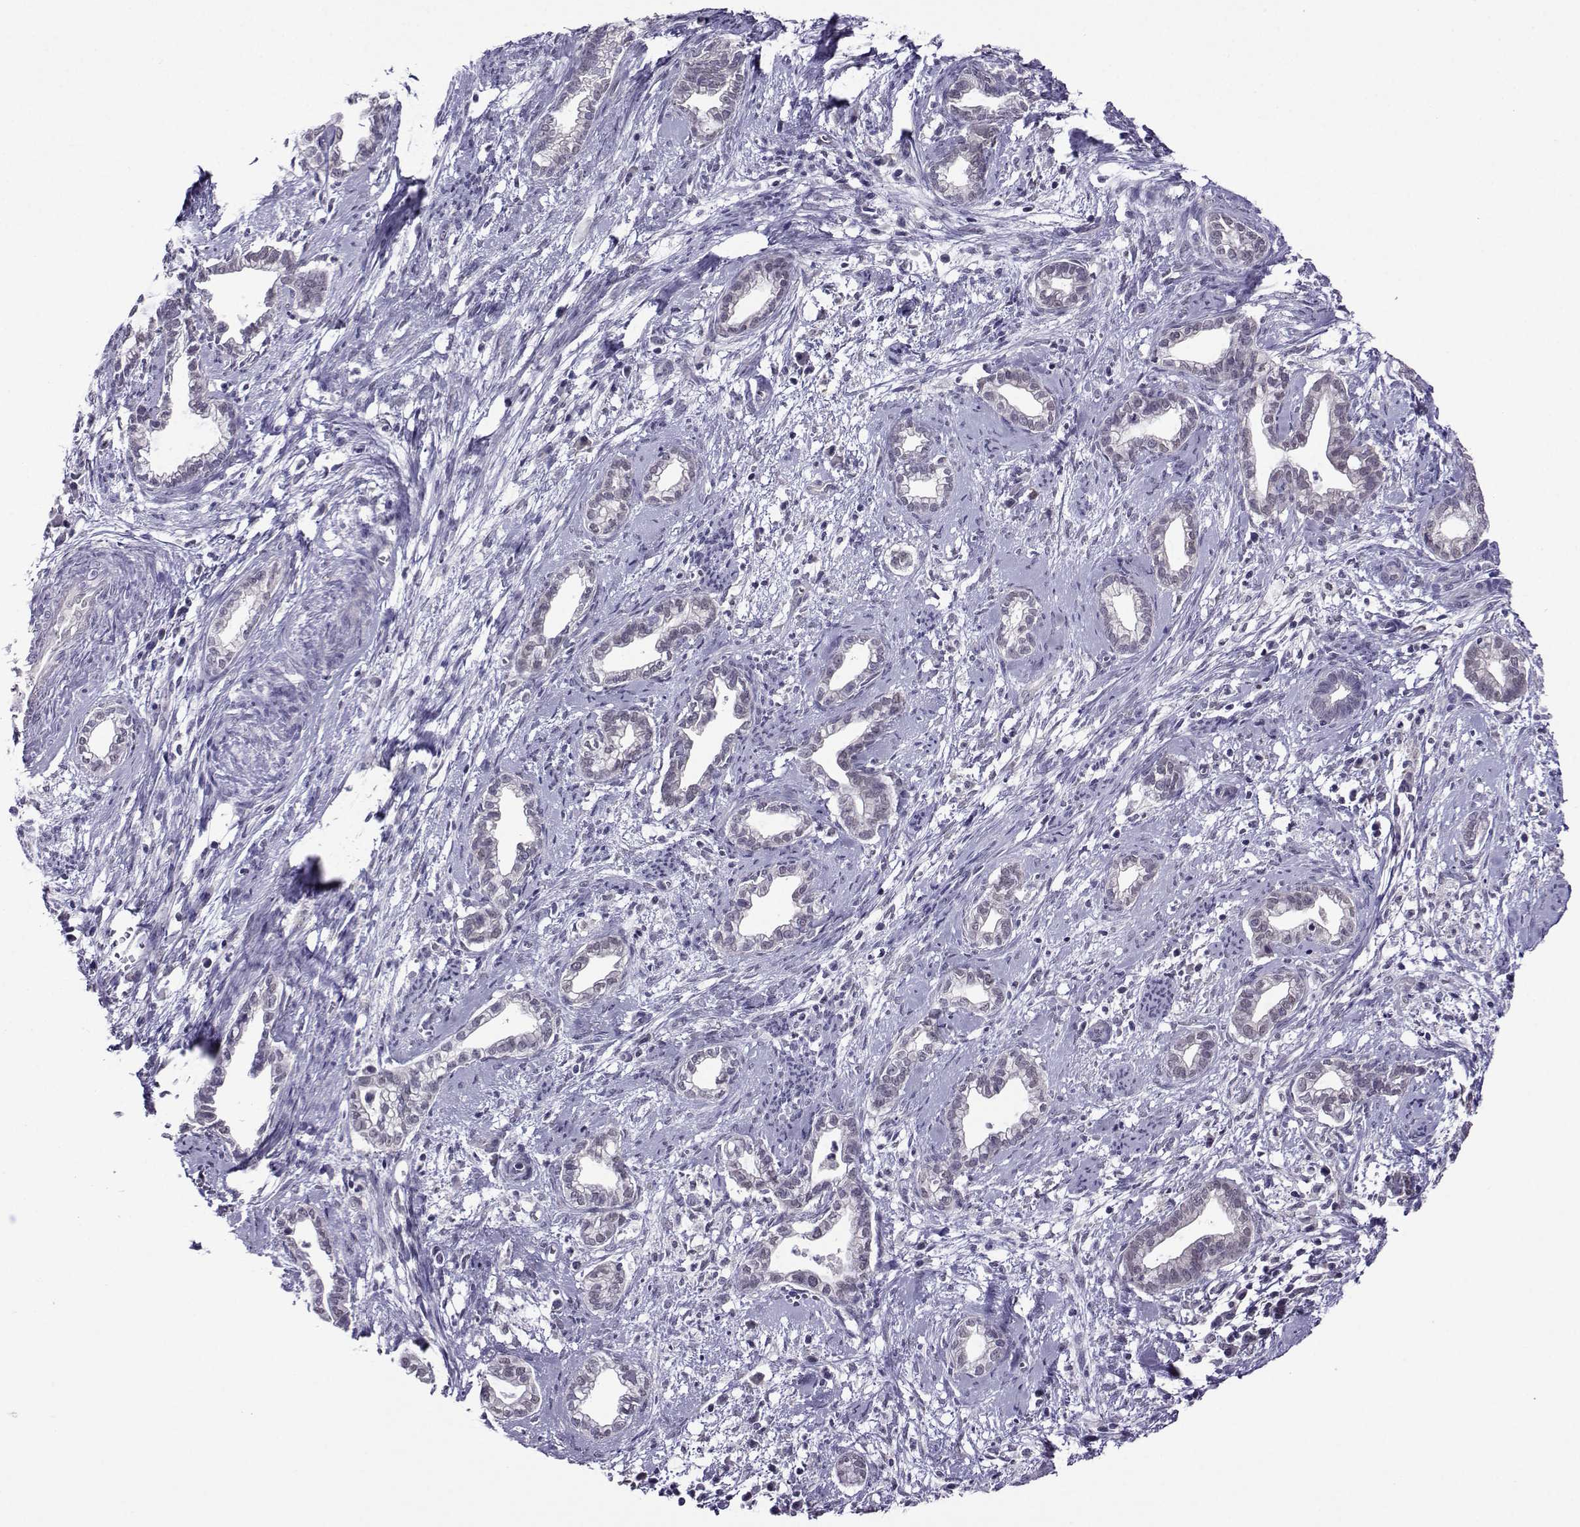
{"staining": {"intensity": "negative", "quantity": "none", "location": "none"}, "tissue": "cervical cancer", "cell_type": "Tumor cells", "image_type": "cancer", "snomed": [{"axis": "morphology", "description": "Adenocarcinoma, NOS"}, {"axis": "topography", "description": "Cervix"}], "caption": "The image exhibits no significant staining in tumor cells of cervical adenocarcinoma.", "gene": "DDX20", "patient": {"sex": "female", "age": 62}}